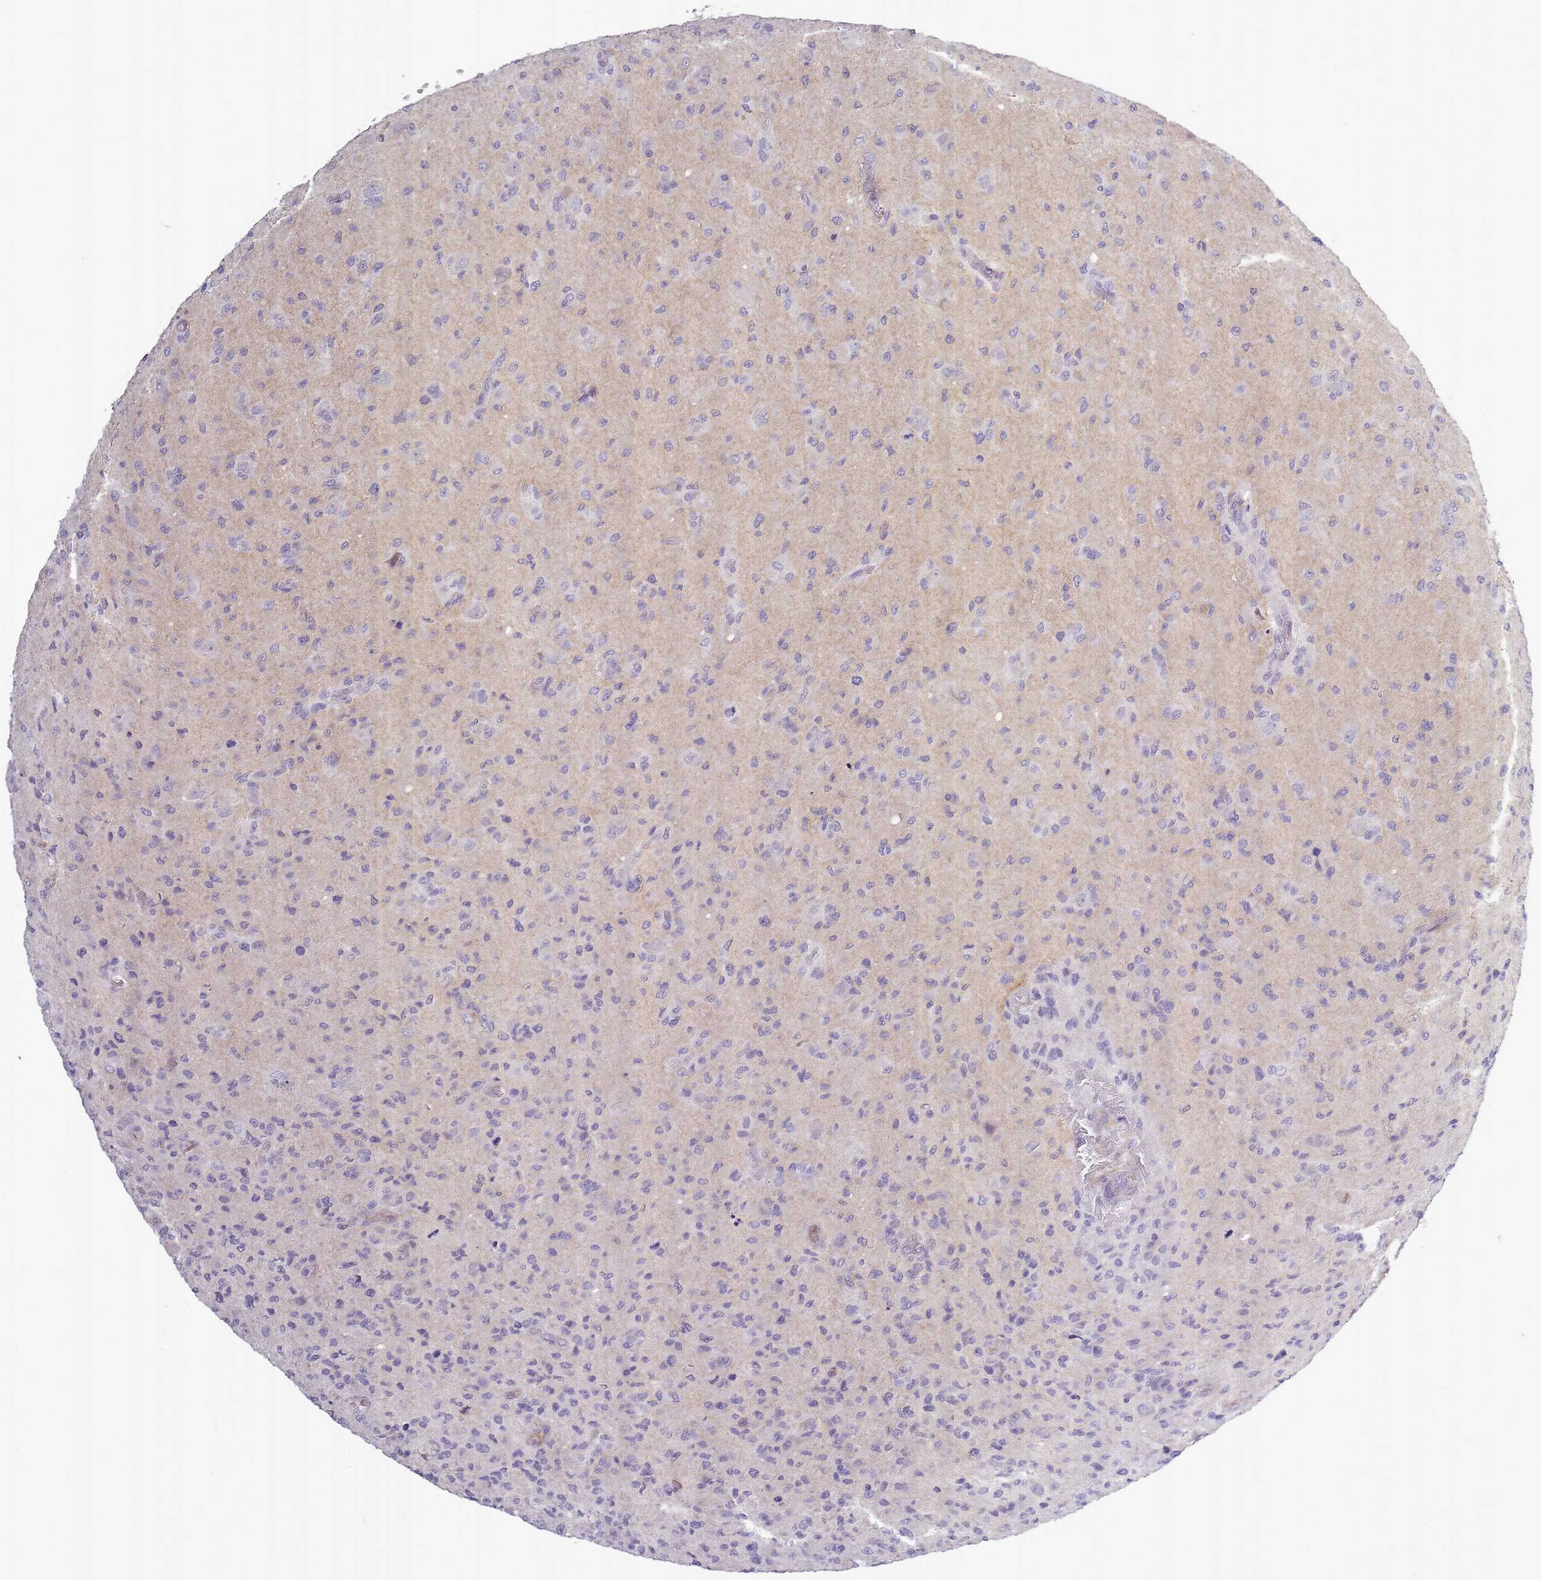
{"staining": {"intensity": "negative", "quantity": "none", "location": "none"}, "tissue": "glioma", "cell_type": "Tumor cells", "image_type": "cancer", "snomed": [{"axis": "morphology", "description": "Glioma, malignant, High grade"}, {"axis": "topography", "description": "Brain"}], "caption": "Malignant glioma (high-grade) was stained to show a protein in brown. There is no significant positivity in tumor cells. The staining was performed using DAB (3,3'-diaminobenzidine) to visualize the protein expression in brown, while the nuclei were stained in blue with hematoxylin (Magnification: 20x).", "gene": "SLC8A2", "patient": {"sex": "male", "age": 36}}